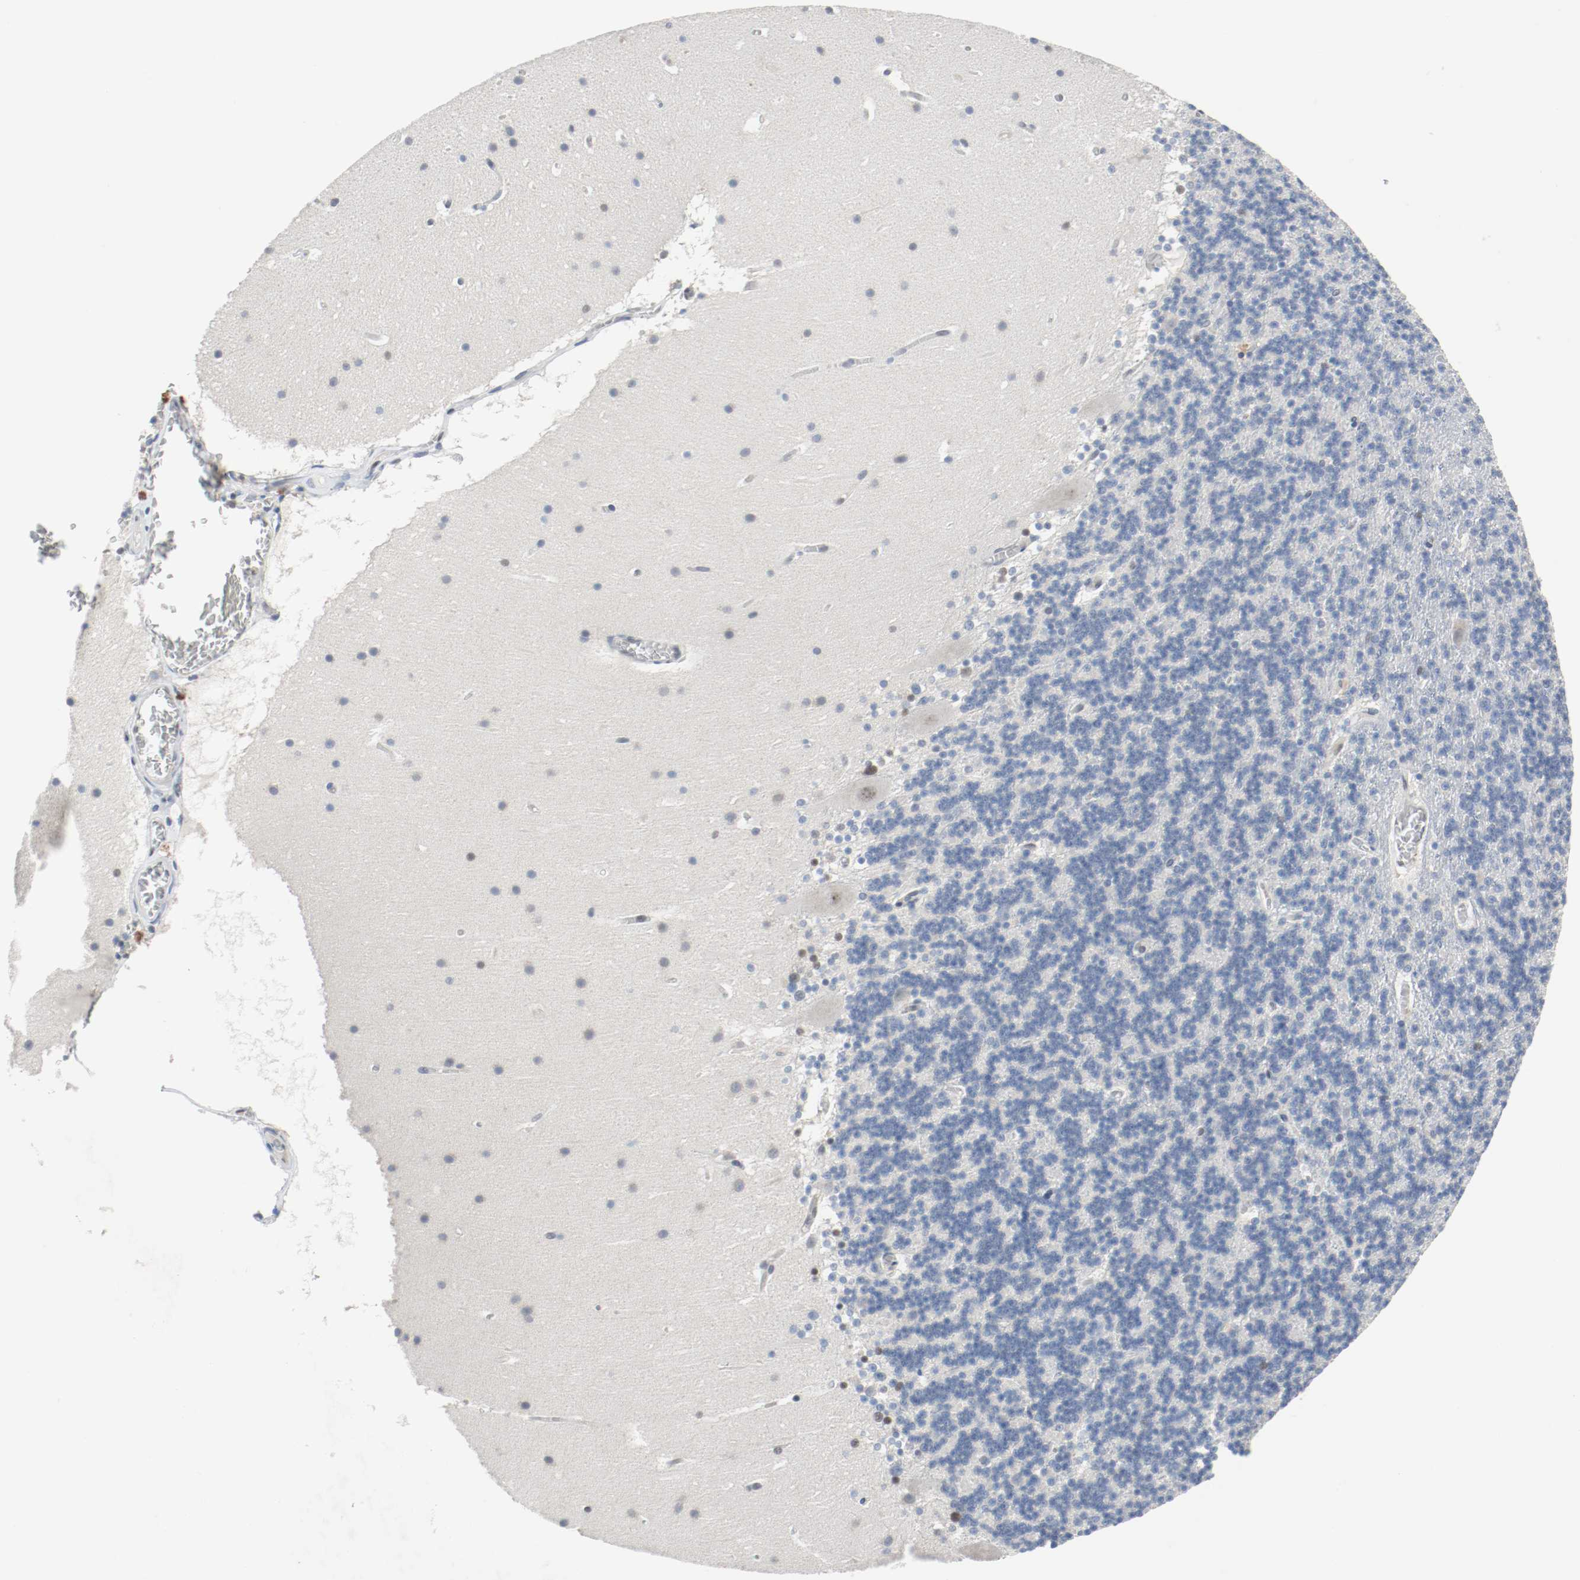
{"staining": {"intensity": "weak", "quantity": "<25%", "location": "nuclear"}, "tissue": "cerebellum", "cell_type": "Cells in granular layer", "image_type": "normal", "snomed": [{"axis": "morphology", "description": "Normal tissue, NOS"}, {"axis": "topography", "description": "Cerebellum"}], "caption": "IHC photomicrograph of normal cerebellum: cerebellum stained with DAB exhibits no significant protein positivity in cells in granular layer. Brightfield microscopy of IHC stained with DAB (brown) and hematoxylin (blue), captured at high magnification.", "gene": "ASH1L", "patient": {"sex": "male", "age": 45}}